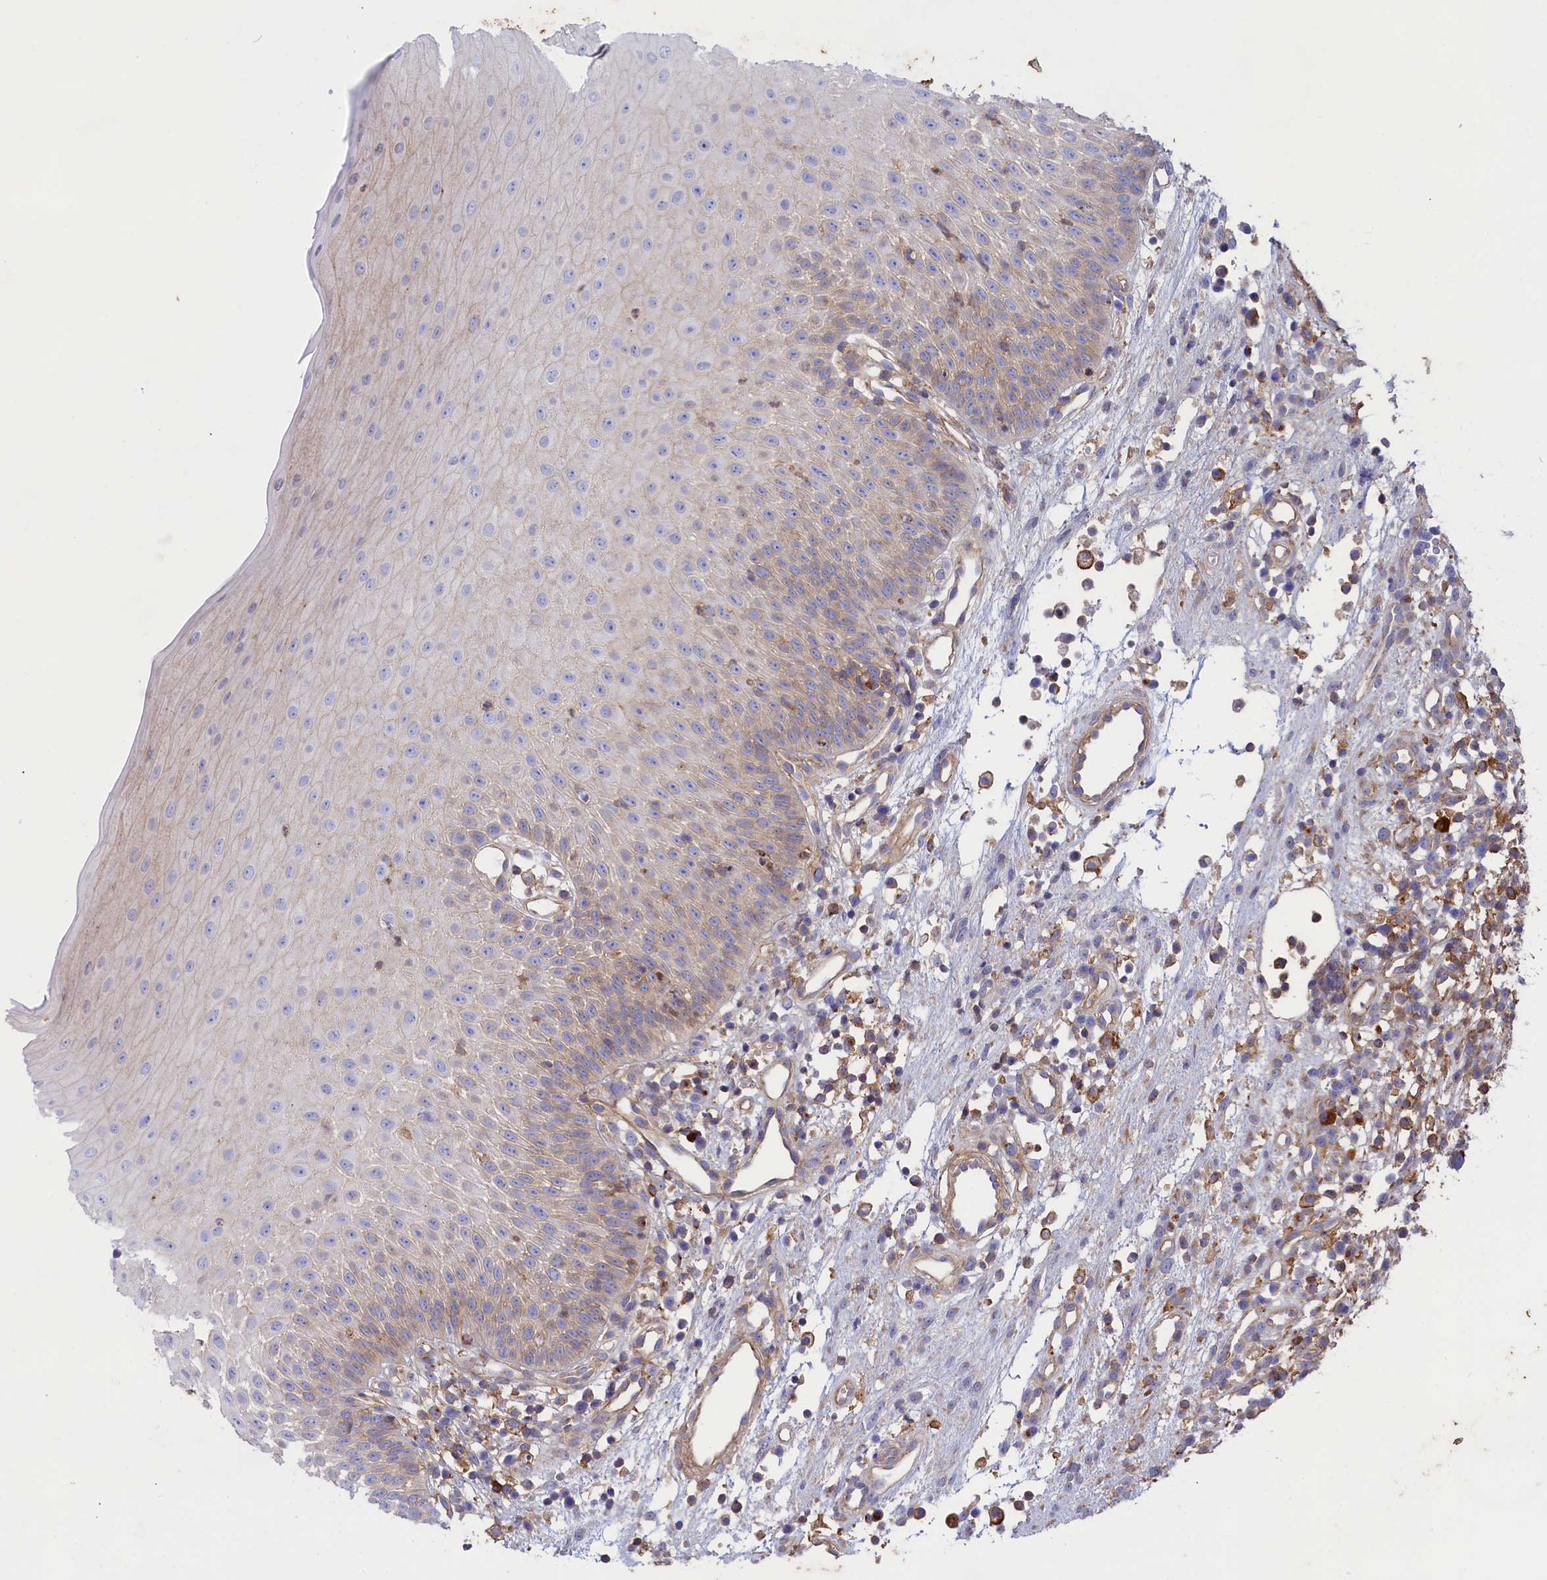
{"staining": {"intensity": "weak", "quantity": "<25%", "location": "cytoplasmic/membranous"}, "tissue": "oral mucosa", "cell_type": "Squamous epithelial cells", "image_type": "normal", "snomed": [{"axis": "morphology", "description": "Normal tissue, NOS"}, {"axis": "topography", "description": "Oral tissue"}], "caption": "Immunohistochemistry of benign human oral mucosa demonstrates no expression in squamous epithelial cells. The staining is performed using DAB (3,3'-diaminobenzidine) brown chromogen with nuclei counter-stained in using hematoxylin.", "gene": "SCAMP4", "patient": {"sex": "female", "age": 13}}